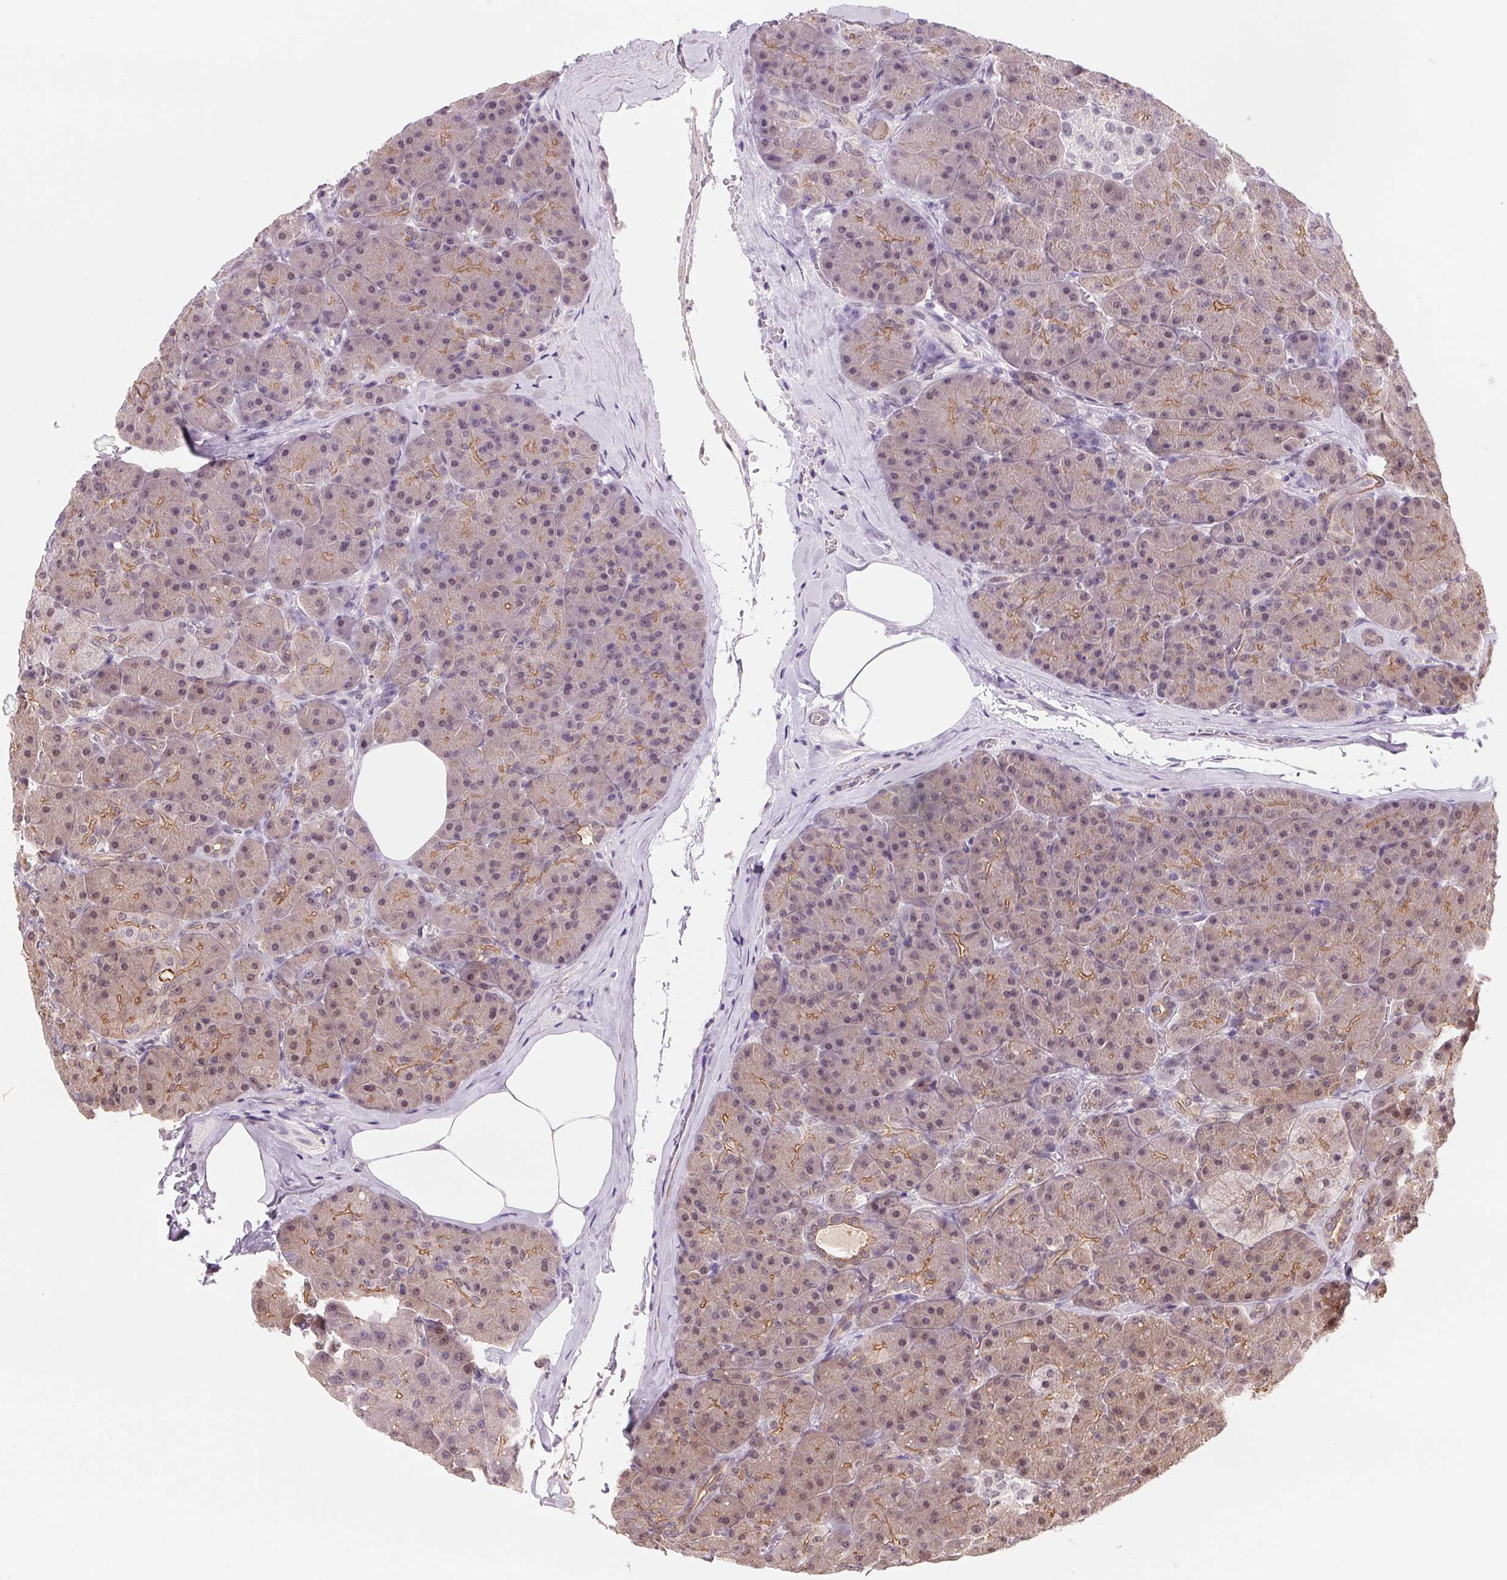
{"staining": {"intensity": "moderate", "quantity": "<25%", "location": "cytoplasmic/membranous"}, "tissue": "pancreas", "cell_type": "Exocrine glandular cells", "image_type": "normal", "snomed": [{"axis": "morphology", "description": "Normal tissue, NOS"}, {"axis": "topography", "description": "Pancreas"}], "caption": "Pancreas stained for a protein (brown) shows moderate cytoplasmic/membranous positive staining in about <25% of exocrine glandular cells.", "gene": "BCAT1", "patient": {"sex": "male", "age": 57}}